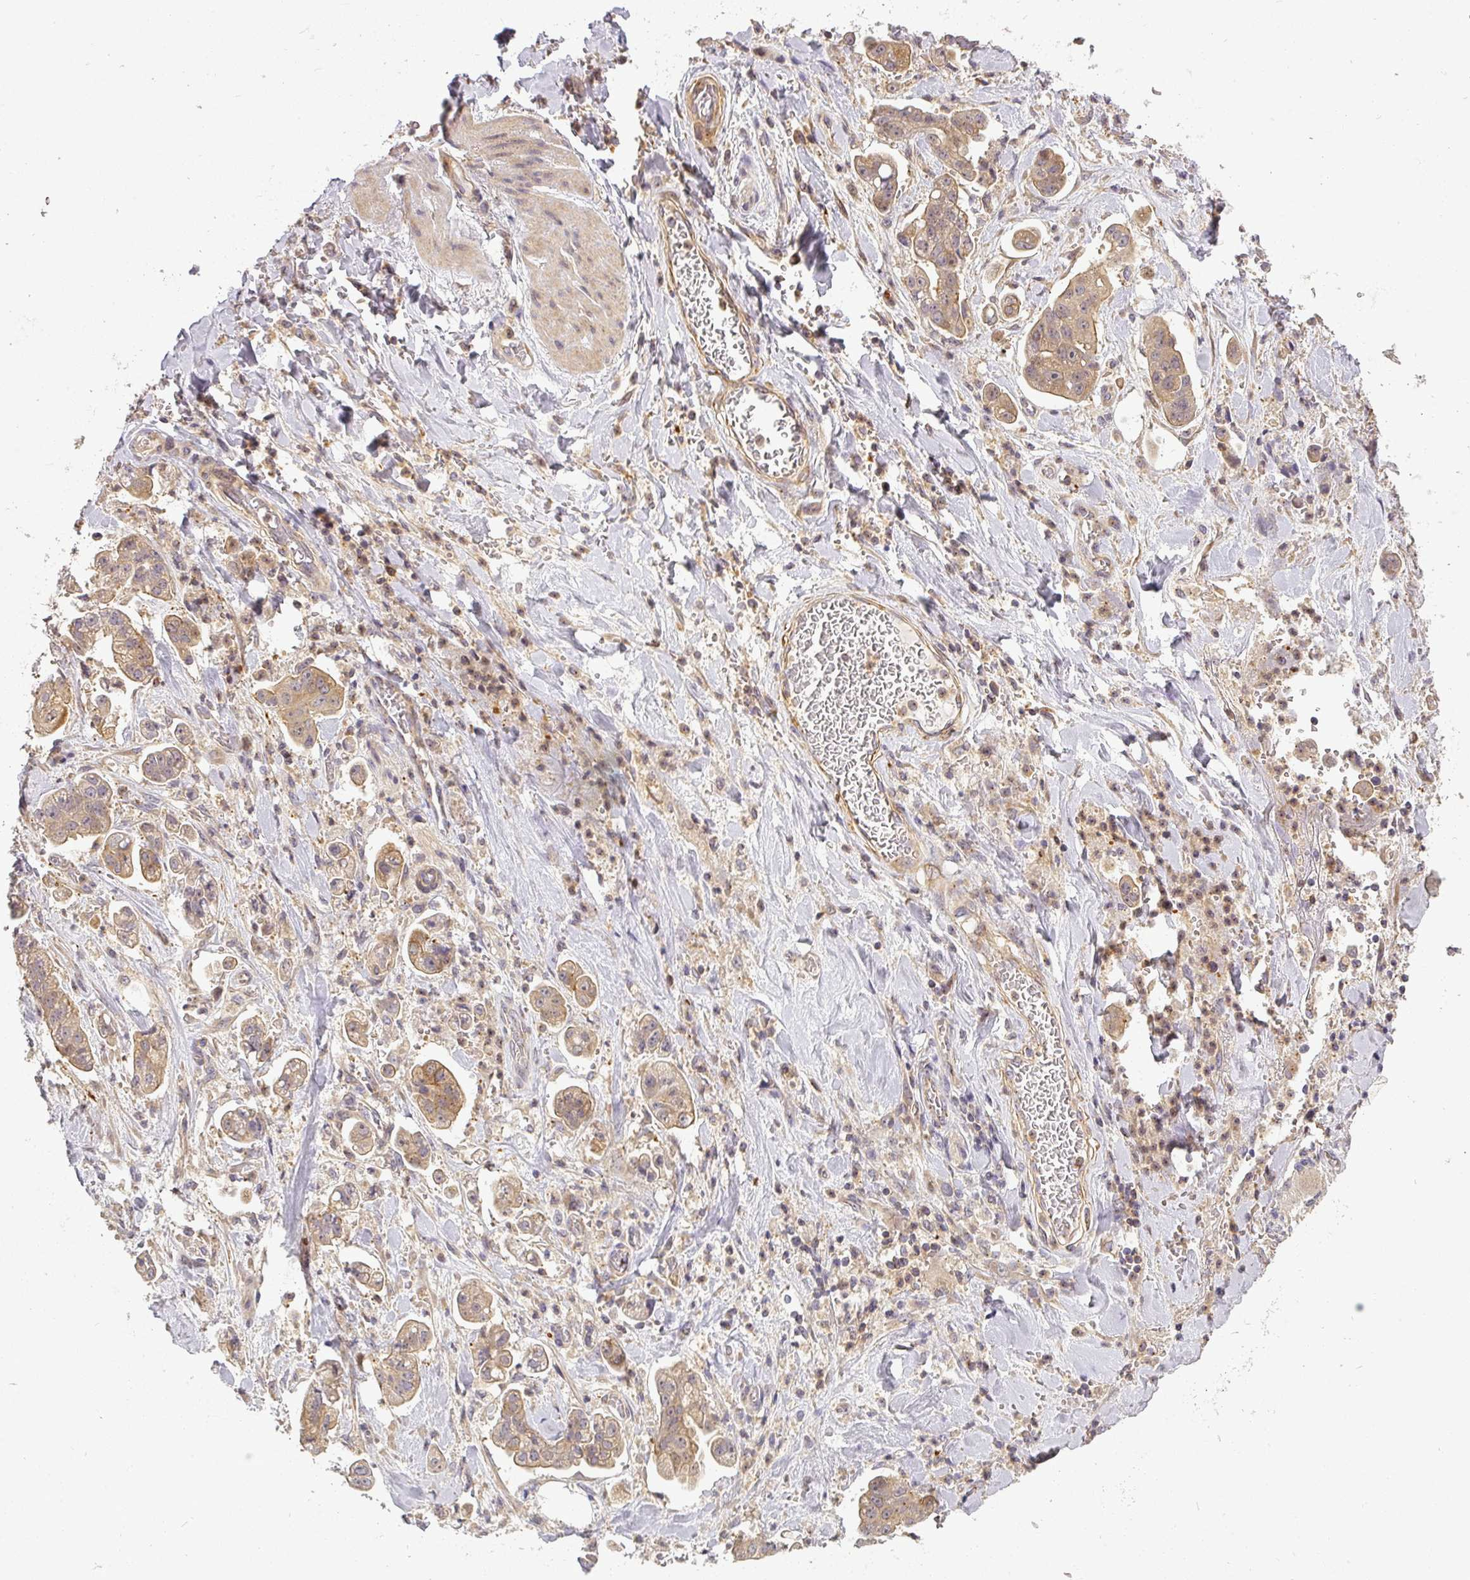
{"staining": {"intensity": "moderate", "quantity": "<25%", "location": "cytoplasmic/membranous"}, "tissue": "stomach cancer", "cell_type": "Tumor cells", "image_type": "cancer", "snomed": [{"axis": "morphology", "description": "Adenocarcinoma, NOS"}, {"axis": "topography", "description": "Stomach"}], "caption": "IHC staining of stomach cancer (adenocarcinoma), which reveals low levels of moderate cytoplasmic/membranous staining in about <25% of tumor cells indicating moderate cytoplasmic/membranous protein staining. The staining was performed using DAB (brown) for protein detection and nuclei were counterstained in hematoxylin (blue).", "gene": "NIN", "patient": {"sex": "male", "age": 62}}